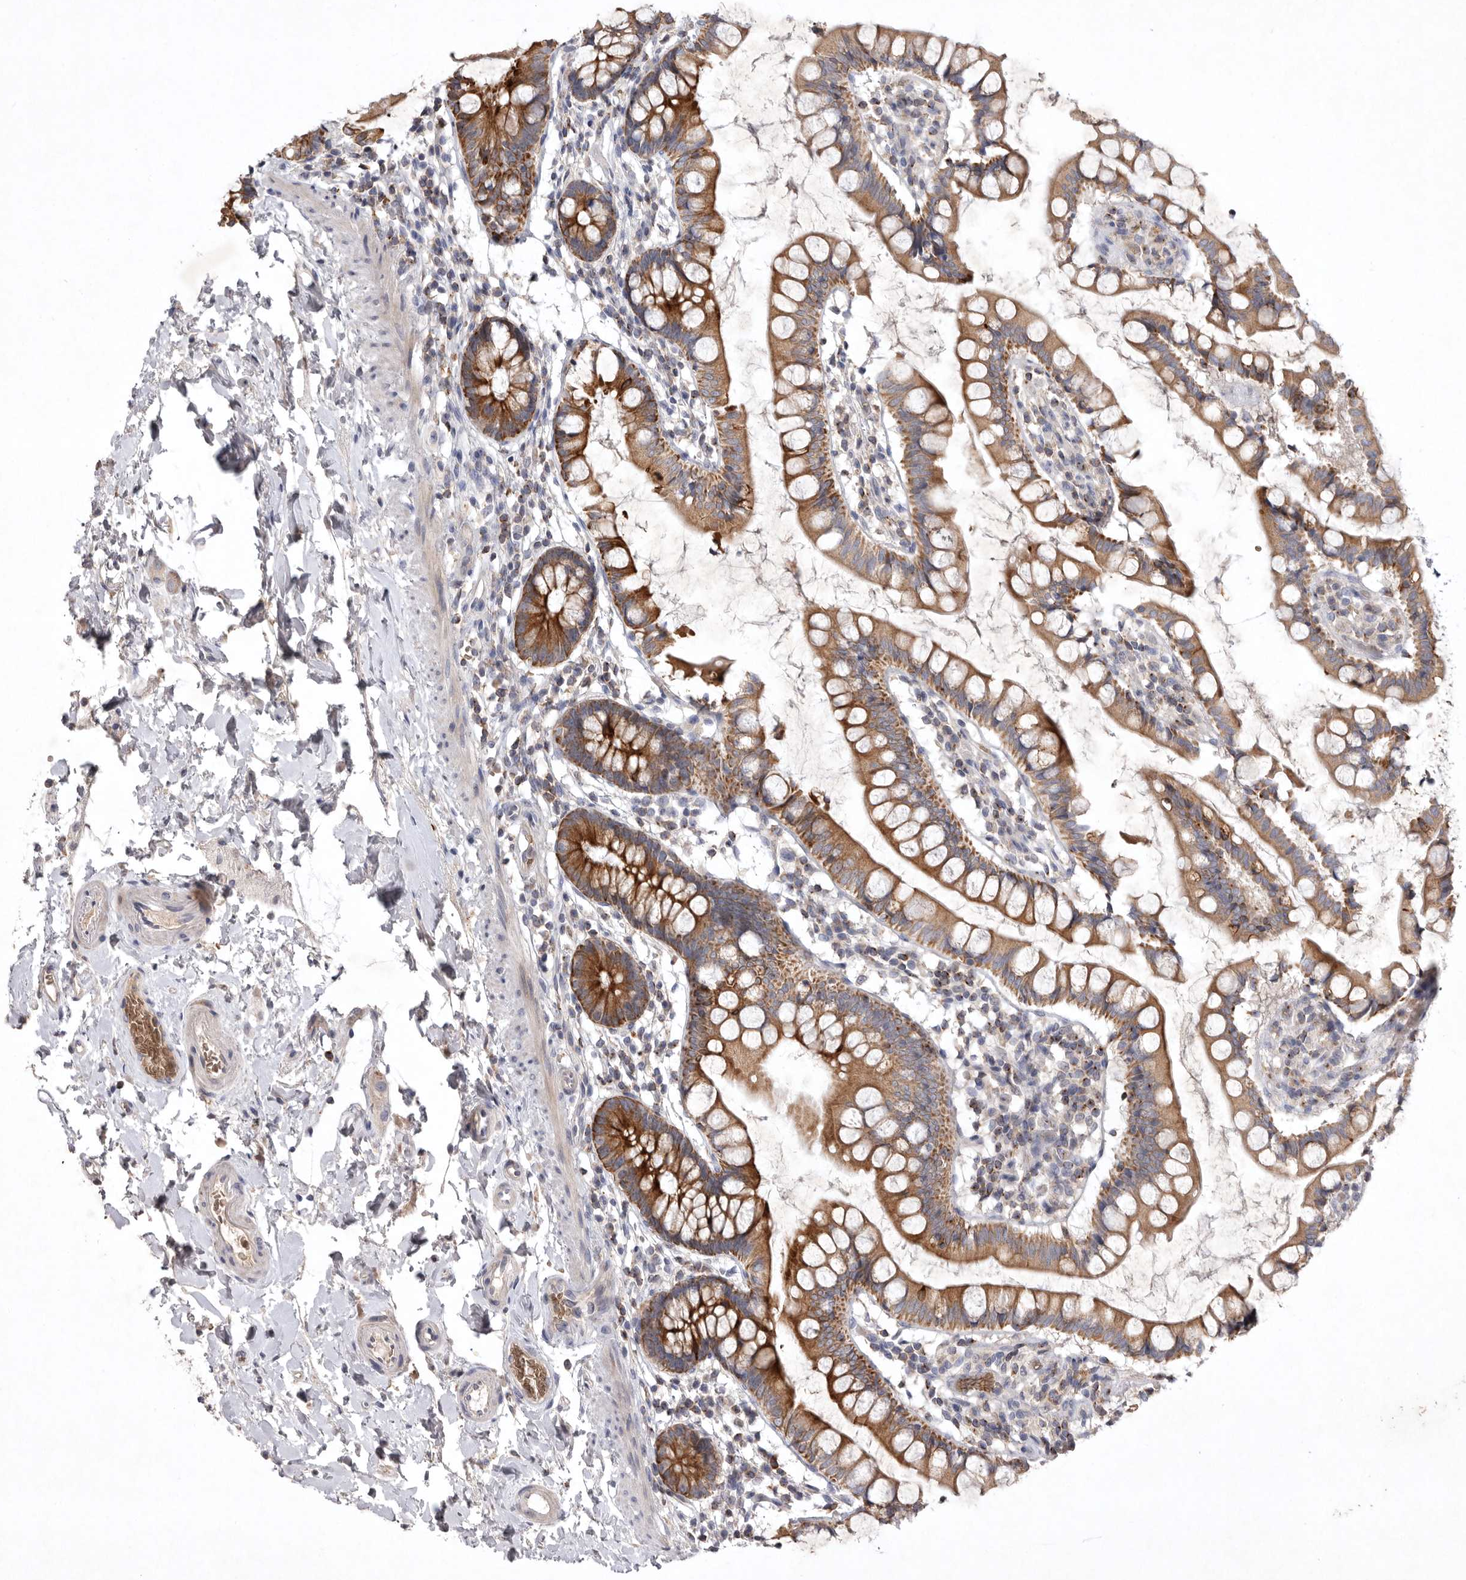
{"staining": {"intensity": "moderate", "quantity": ">75%", "location": "cytoplasmic/membranous"}, "tissue": "small intestine", "cell_type": "Glandular cells", "image_type": "normal", "snomed": [{"axis": "morphology", "description": "Normal tissue, NOS"}, {"axis": "topography", "description": "Small intestine"}], "caption": "Protein staining demonstrates moderate cytoplasmic/membranous positivity in about >75% of glandular cells in unremarkable small intestine. Immunohistochemistry stains the protein in brown and the nuclei are stained blue.", "gene": "TNFSF14", "patient": {"sex": "female", "age": 84}}